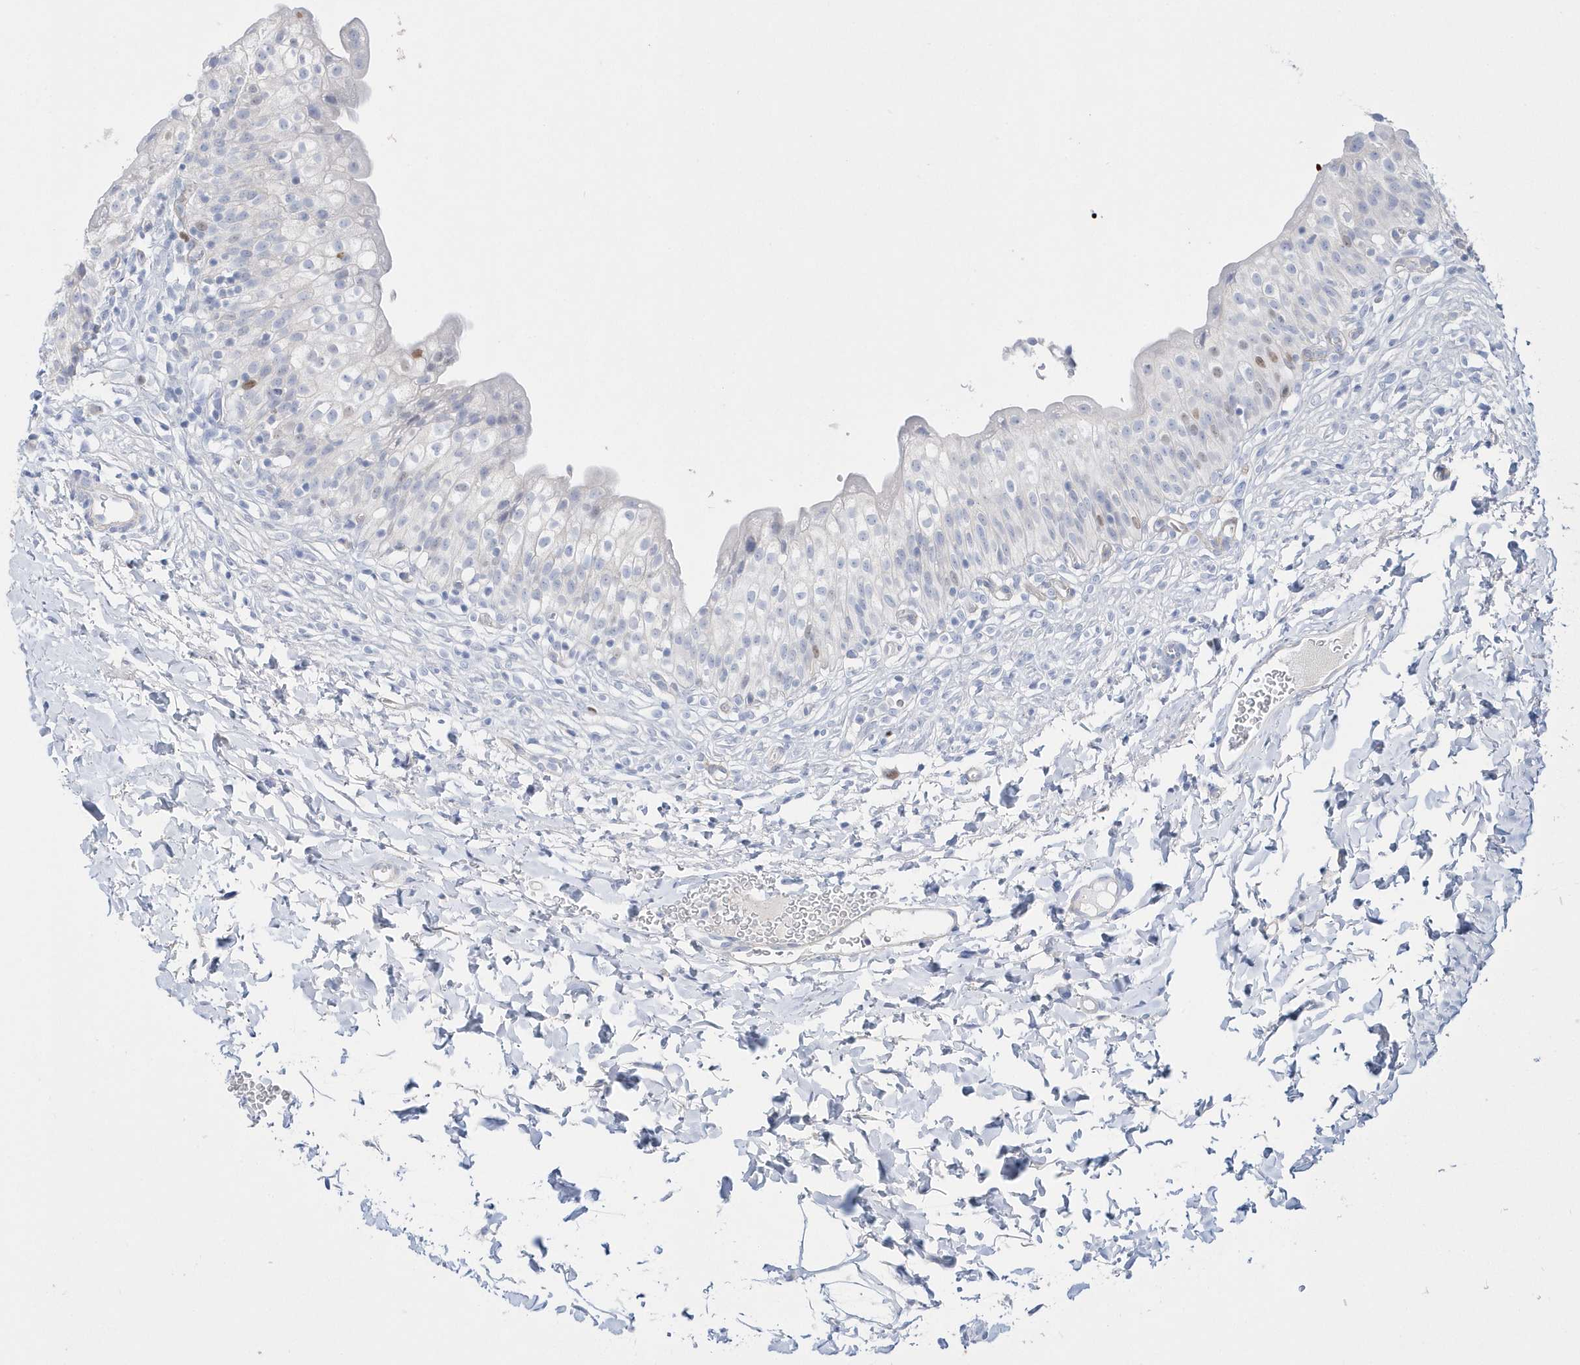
{"staining": {"intensity": "moderate", "quantity": "<25%", "location": "nuclear"}, "tissue": "urinary bladder", "cell_type": "Urothelial cells", "image_type": "normal", "snomed": [{"axis": "morphology", "description": "Normal tissue, NOS"}, {"axis": "topography", "description": "Urinary bladder"}], "caption": "A low amount of moderate nuclear staining is appreciated in about <25% of urothelial cells in unremarkable urinary bladder.", "gene": "TMCO6", "patient": {"sex": "male", "age": 55}}